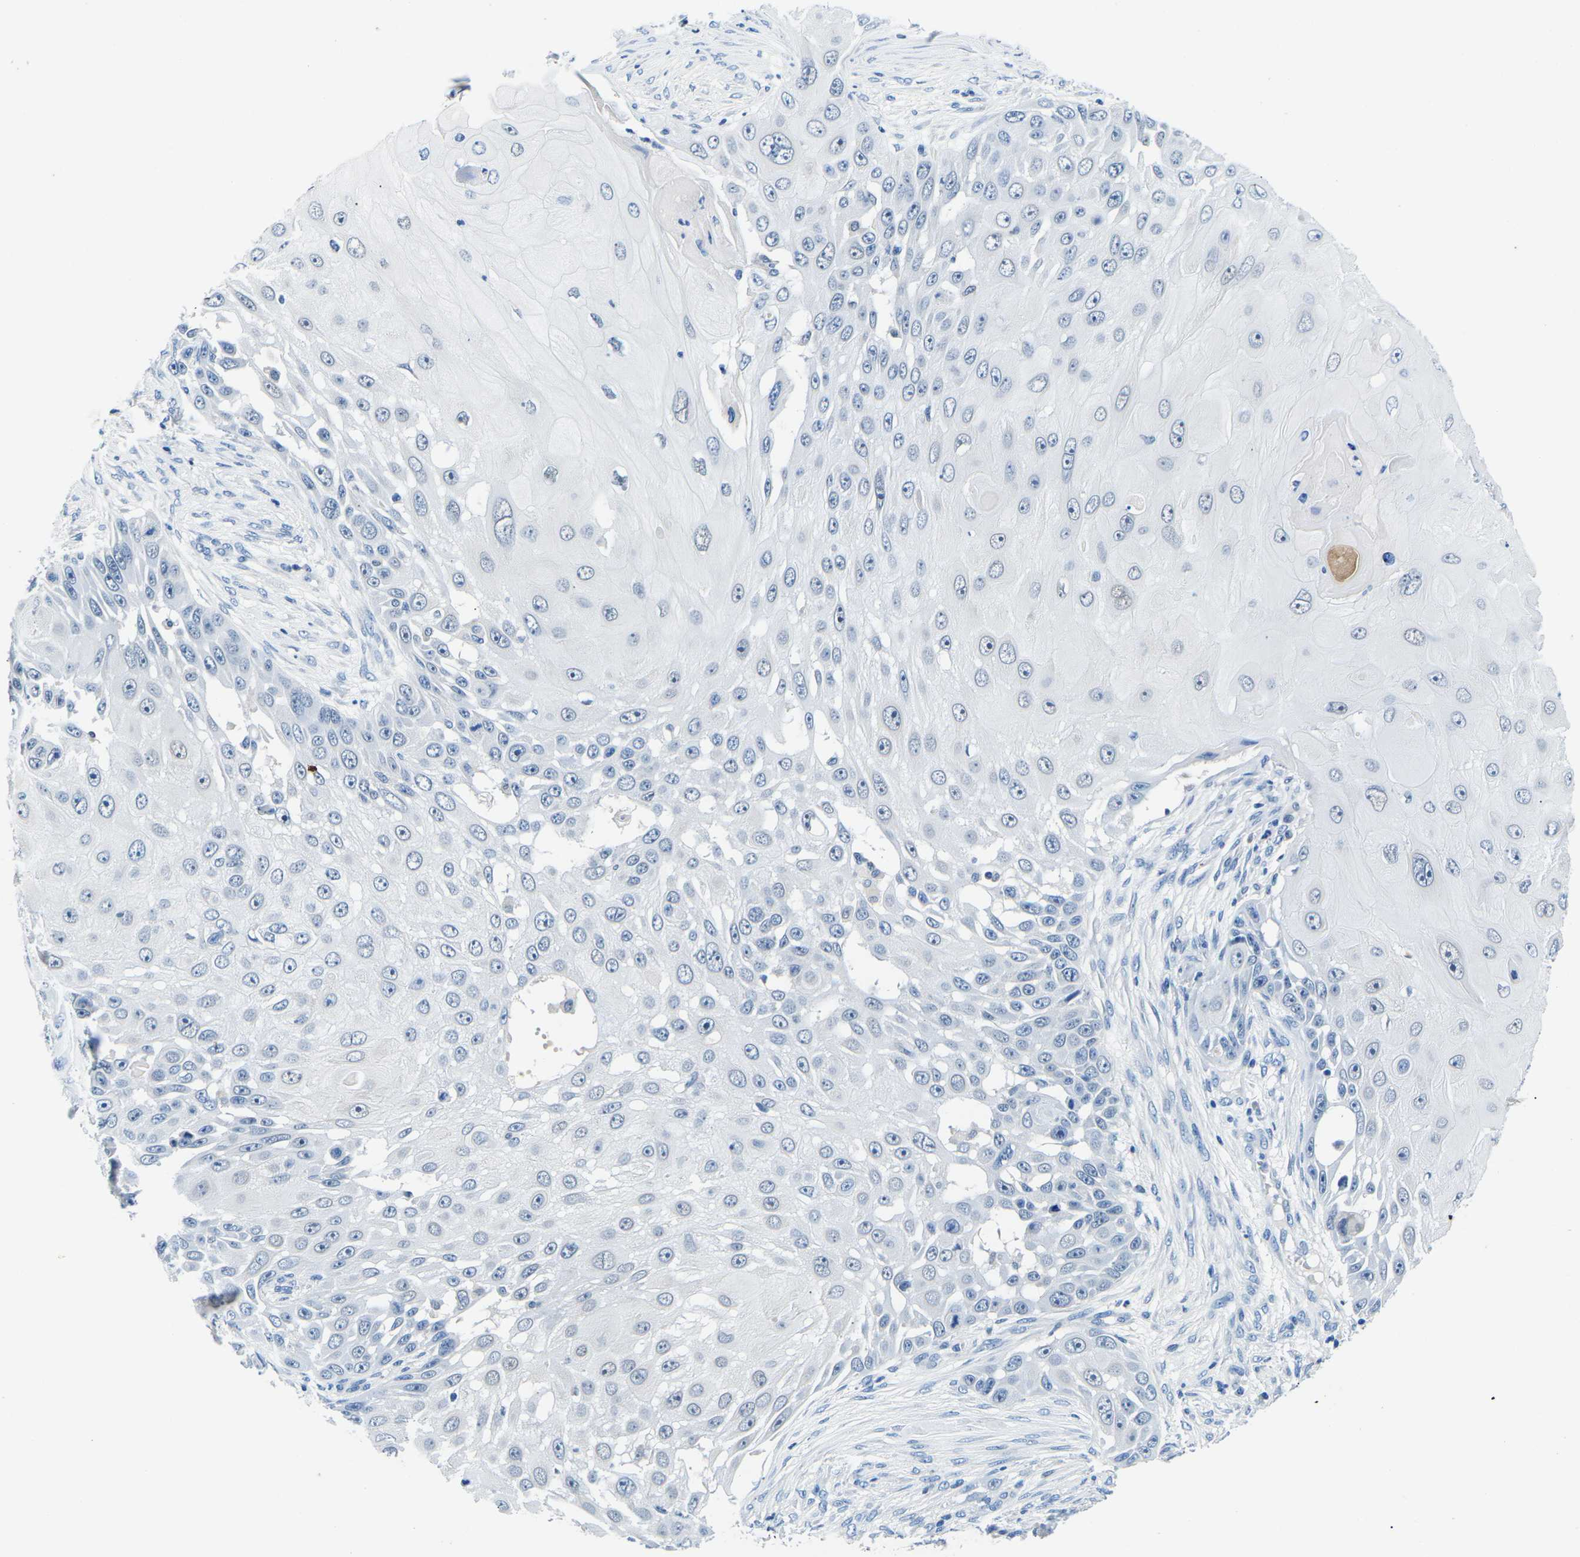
{"staining": {"intensity": "negative", "quantity": "none", "location": "none"}, "tissue": "skin cancer", "cell_type": "Tumor cells", "image_type": "cancer", "snomed": [{"axis": "morphology", "description": "Squamous cell carcinoma, NOS"}, {"axis": "topography", "description": "Skin"}], "caption": "Skin cancer (squamous cell carcinoma) was stained to show a protein in brown. There is no significant expression in tumor cells.", "gene": "TM6SF1", "patient": {"sex": "female", "age": 44}}